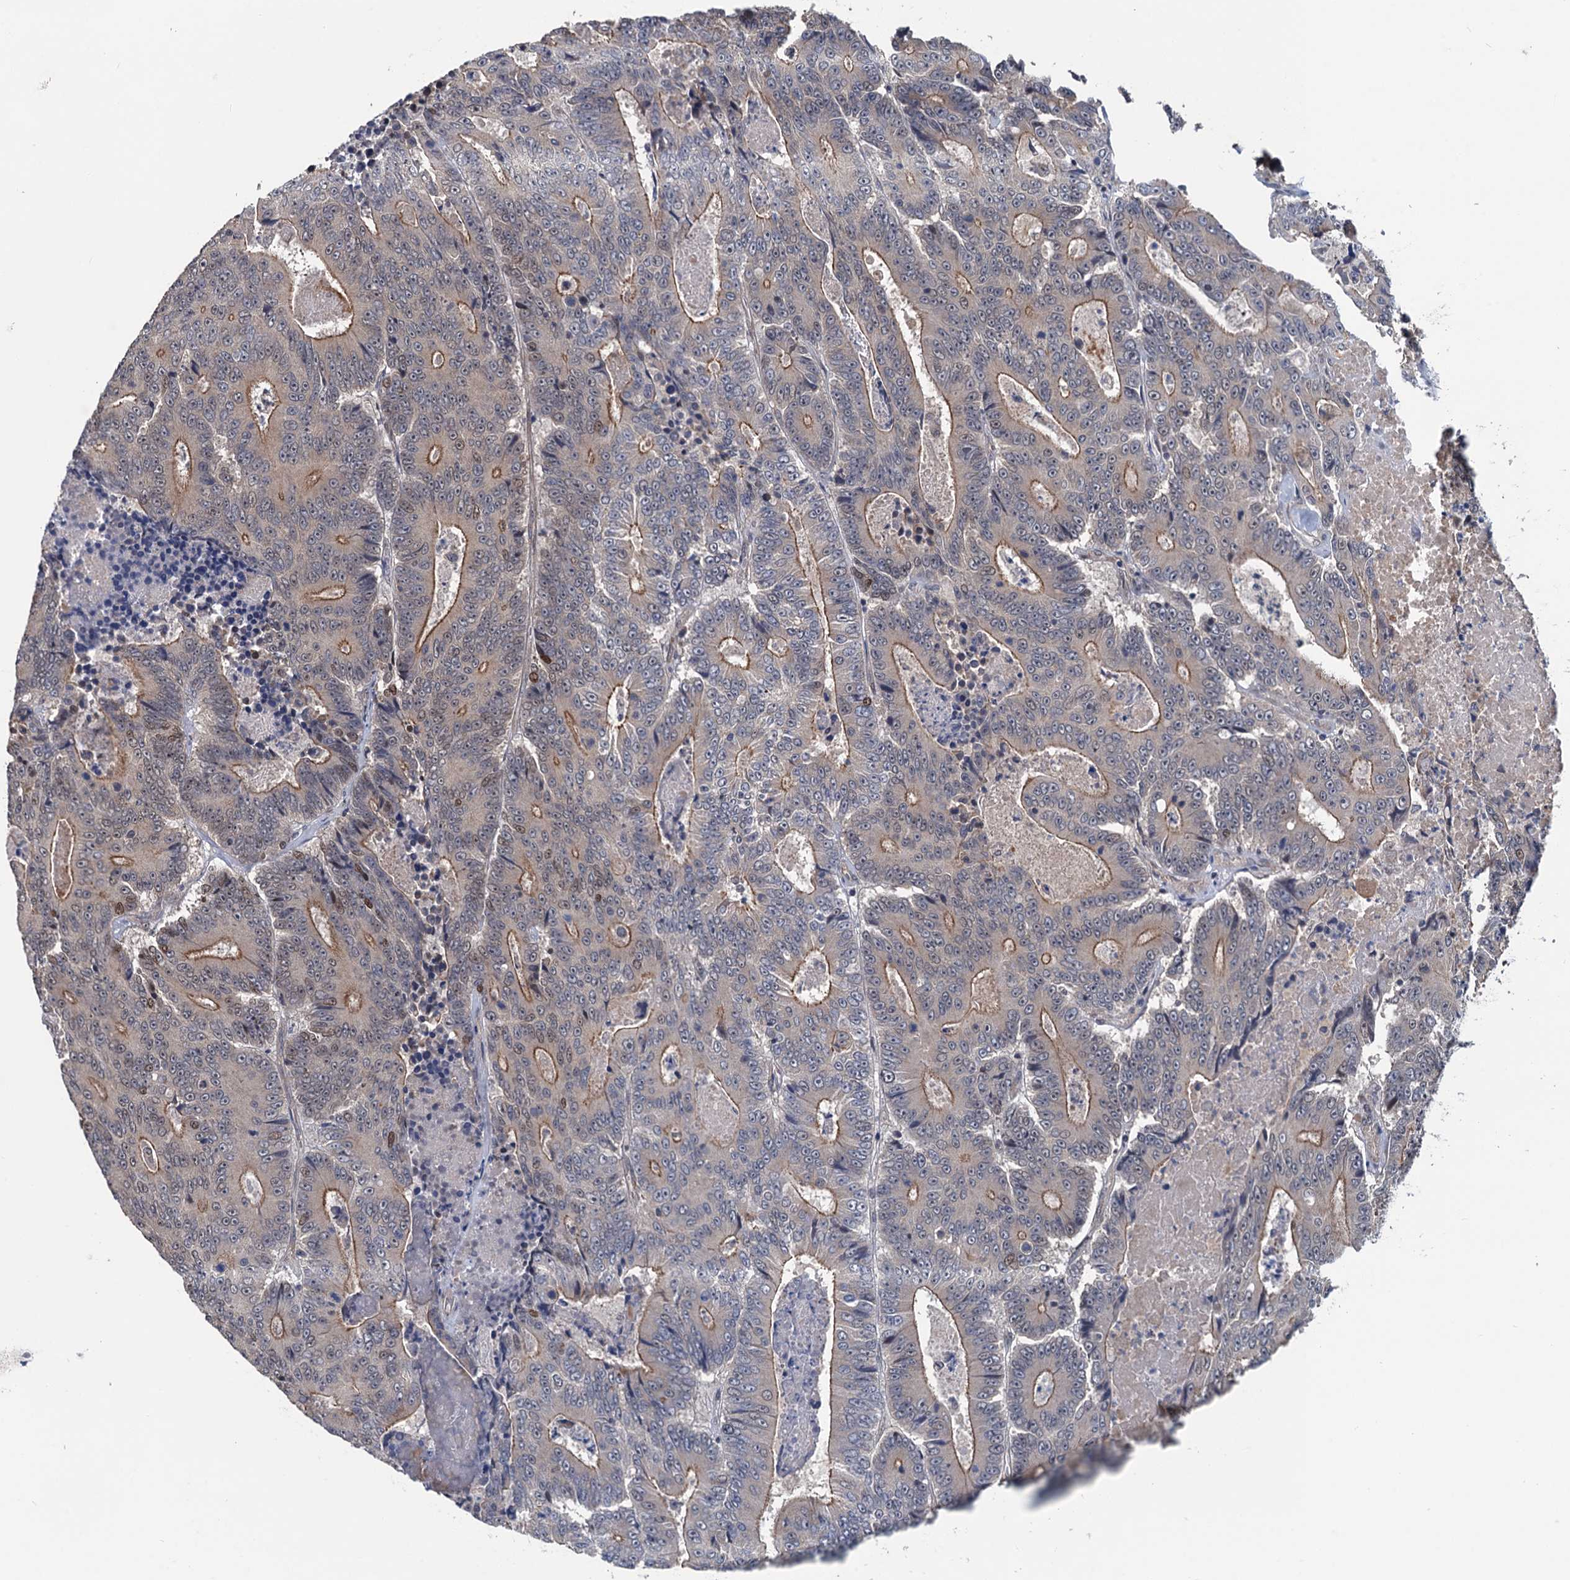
{"staining": {"intensity": "moderate", "quantity": "25%-75%", "location": "cytoplasmic/membranous"}, "tissue": "colorectal cancer", "cell_type": "Tumor cells", "image_type": "cancer", "snomed": [{"axis": "morphology", "description": "Adenocarcinoma, NOS"}, {"axis": "topography", "description": "Colon"}], "caption": "Protein expression analysis of colorectal adenocarcinoma exhibits moderate cytoplasmic/membranous staining in about 25%-75% of tumor cells. The staining was performed using DAB (3,3'-diaminobenzidine), with brown indicating positive protein expression. Nuclei are stained blue with hematoxylin.", "gene": "RASSF4", "patient": {"sex": "male", "age": 83}}